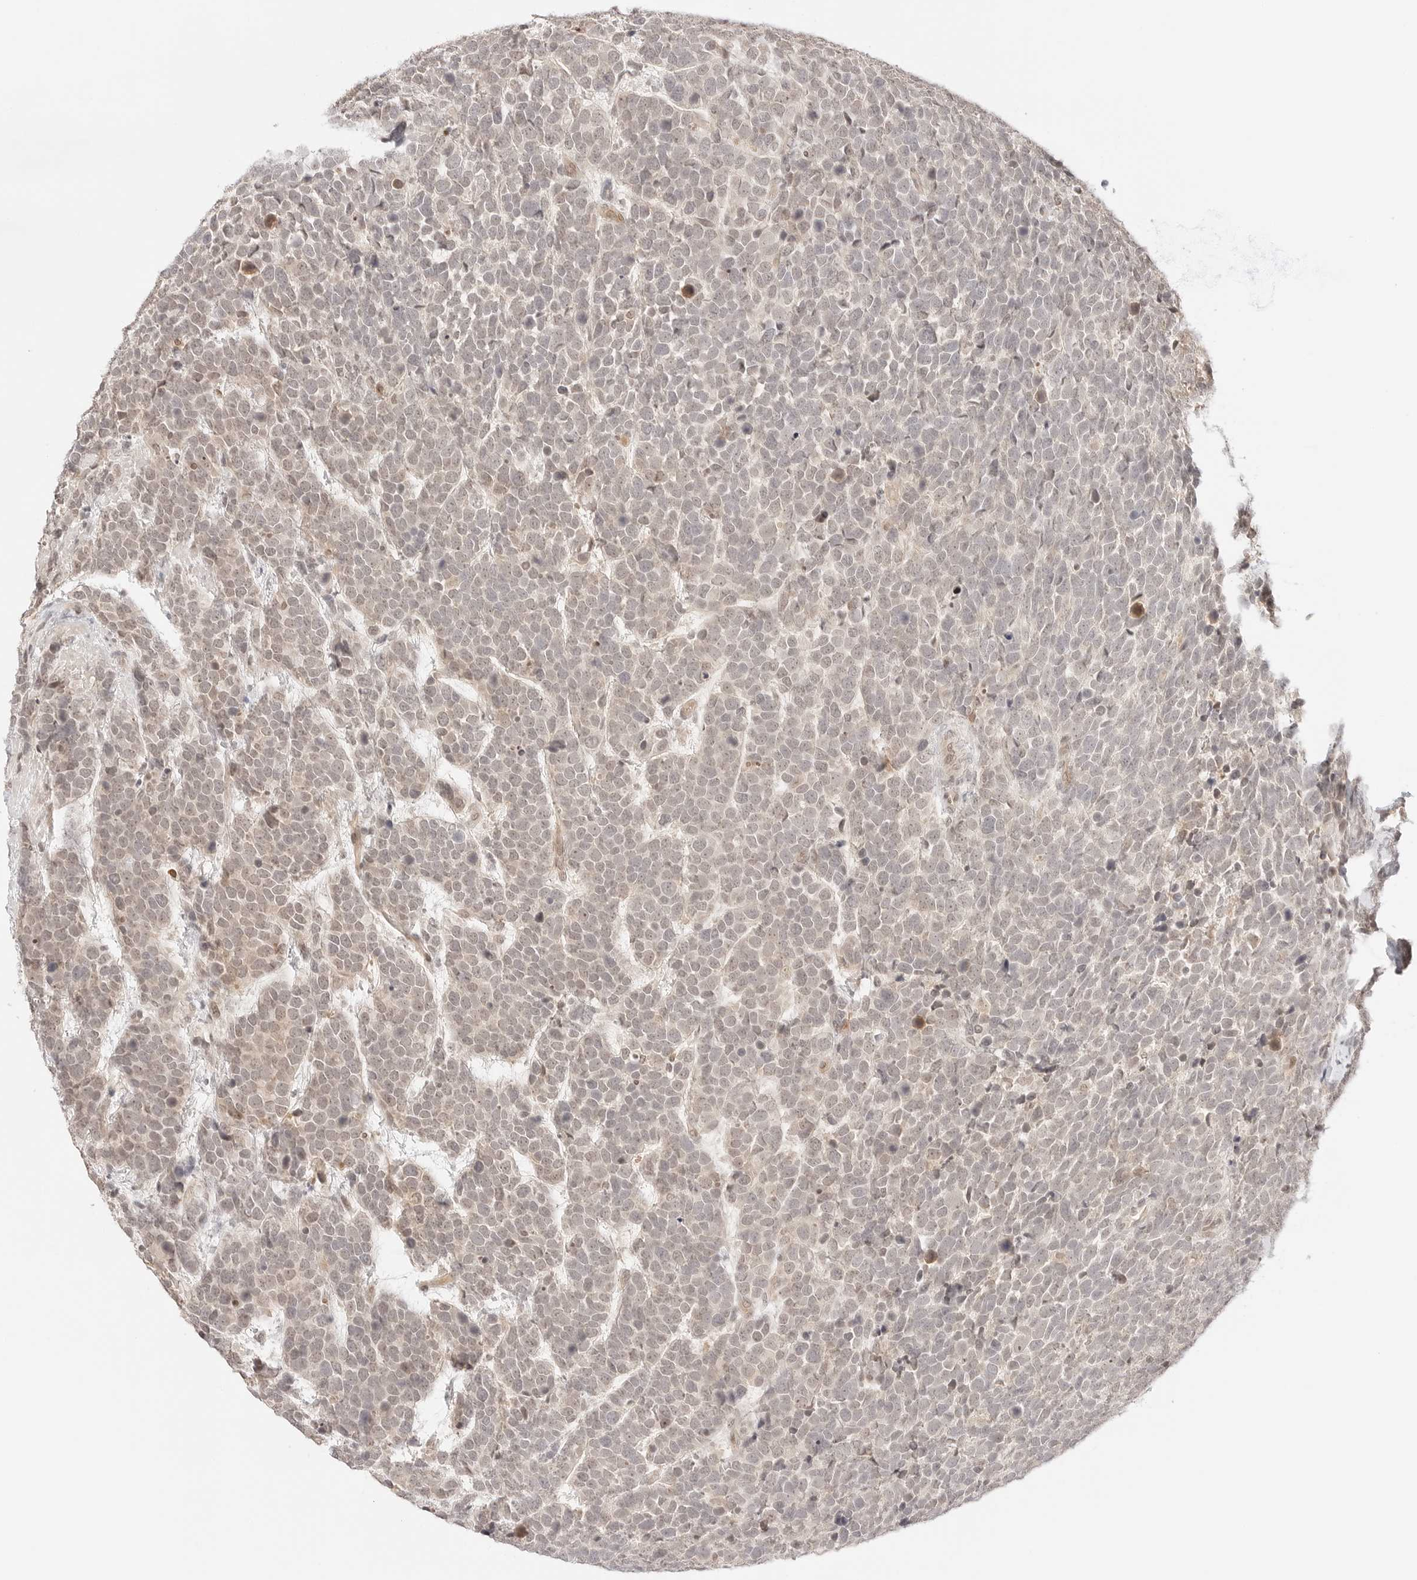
{"staining": {"intensity": "weak", "quantity": "25%-75%", "location": "cytoplasmic/membranous,nuclear"}, "tissue": "urothelial cancer", "cell_type": "Tumor cells", "image_type": "cancer", "snomed": [{"axis": "morphology", "description": "Urothelial carcinoma, High grade"}, {"axis": "topography", "description": "Urinary bladder"}], "caption": "The histopathology image displays a brown stain indicating the presence of a protein in the cytoplasmic/membranous and nuclear of tumor cells in urothelial cancer.", "gene": "RPS6KL1", "patient": {"sex": "female", "age": 82}}